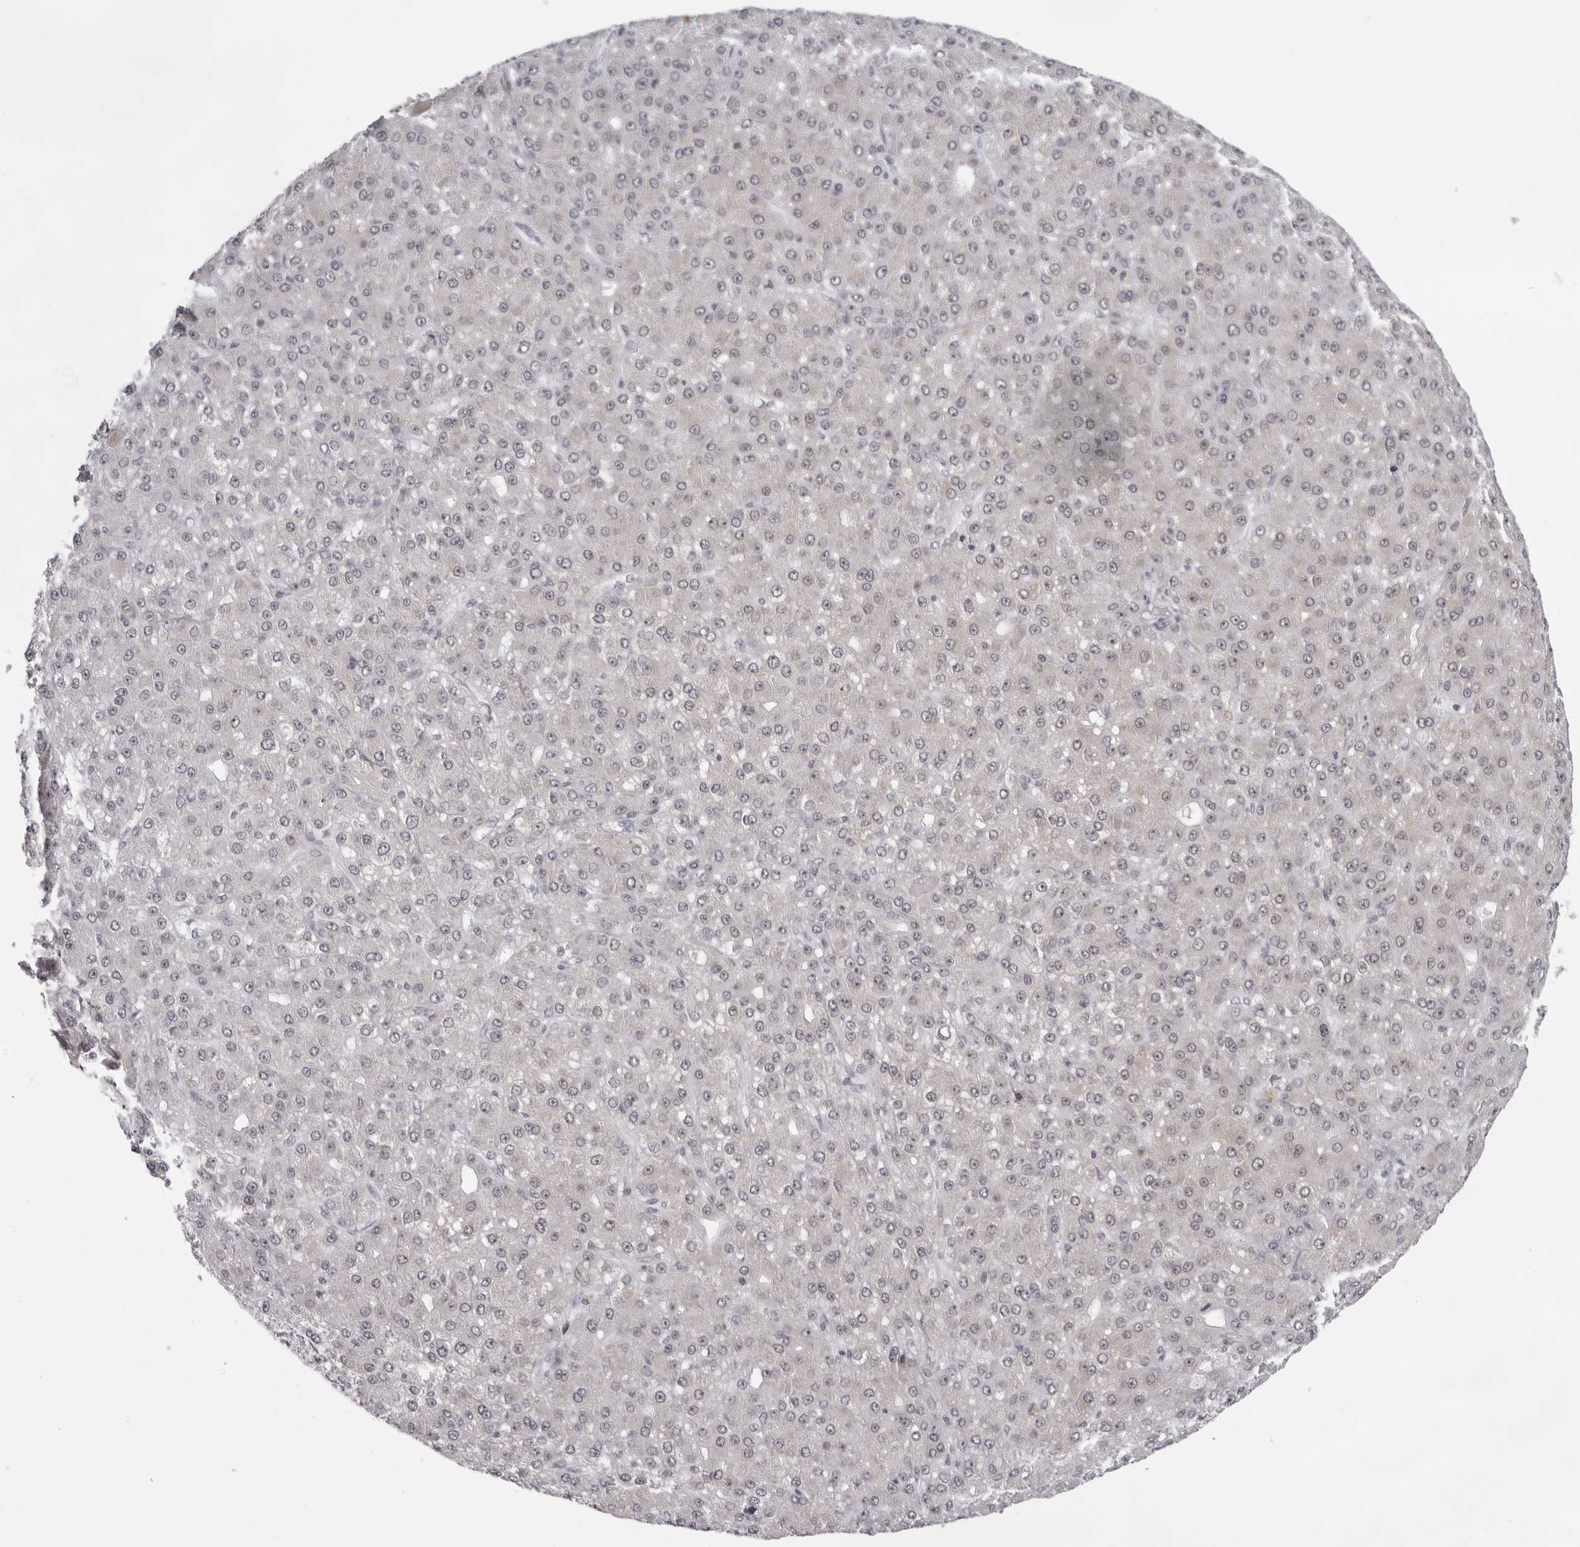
{"staining": {"intensity": "weak", "quantity": "25%-75%", "location": "nuclear"}, "tissue": "liver cancer", "cell_type": "Tumor cells", "image_type": "cancer", "snomed": [{"axis": "morphology", "description": "Carcinoma, Hepatocellular, NOS"}, {"axis": "topography", "description": "Liver"}], "caption": "Immunohistochemistry (IHC) micrograph of hepatocellular carcinoma (liver) stained for a protein (brown), which exhibits low levels of weak nuclear staining in about 25%-75% of tumor cells.", "gene": "EXOSC10", "patient": {"sex": "male", "age": 67}}